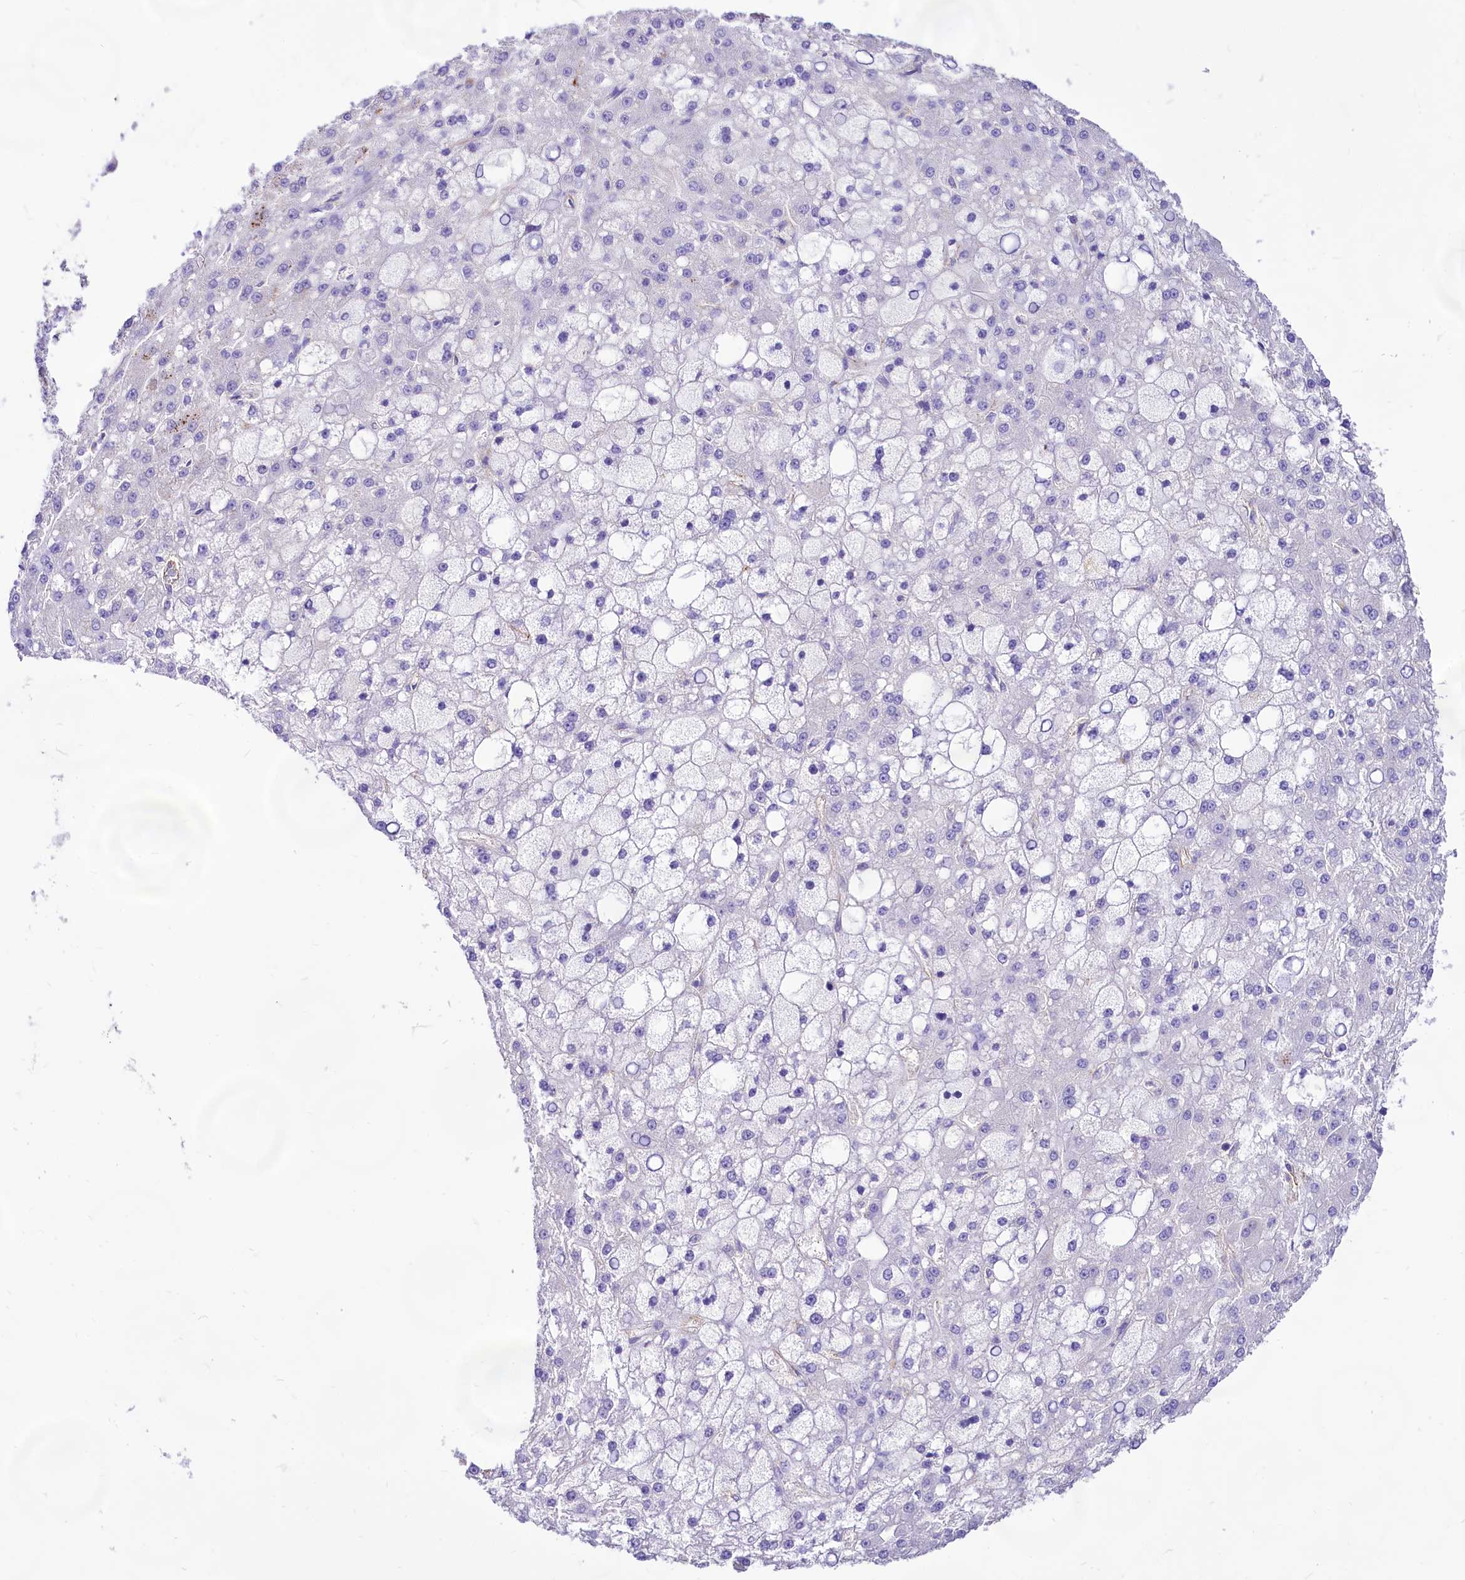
{"staining": {"intensity": "negative", "quantity": "none", "location": "none"}, "tissue": "liver cancer", "cell_type": "Tumor cells", "image_type": "cancer", "snomed": [{"axis": "morphology", "description": "Carcinoma, Hepatocellular, NOS"}, {"axis": "topography", "description": "Liver"}], "caption": "This image is of liver cancer stained with immunohistochemistry to label a protein in brown with the nuclei are counter-stained blue. There is no staining in tumor cells.", "gene": "CD99", "patient": {"sex": "male", "age": 67}}